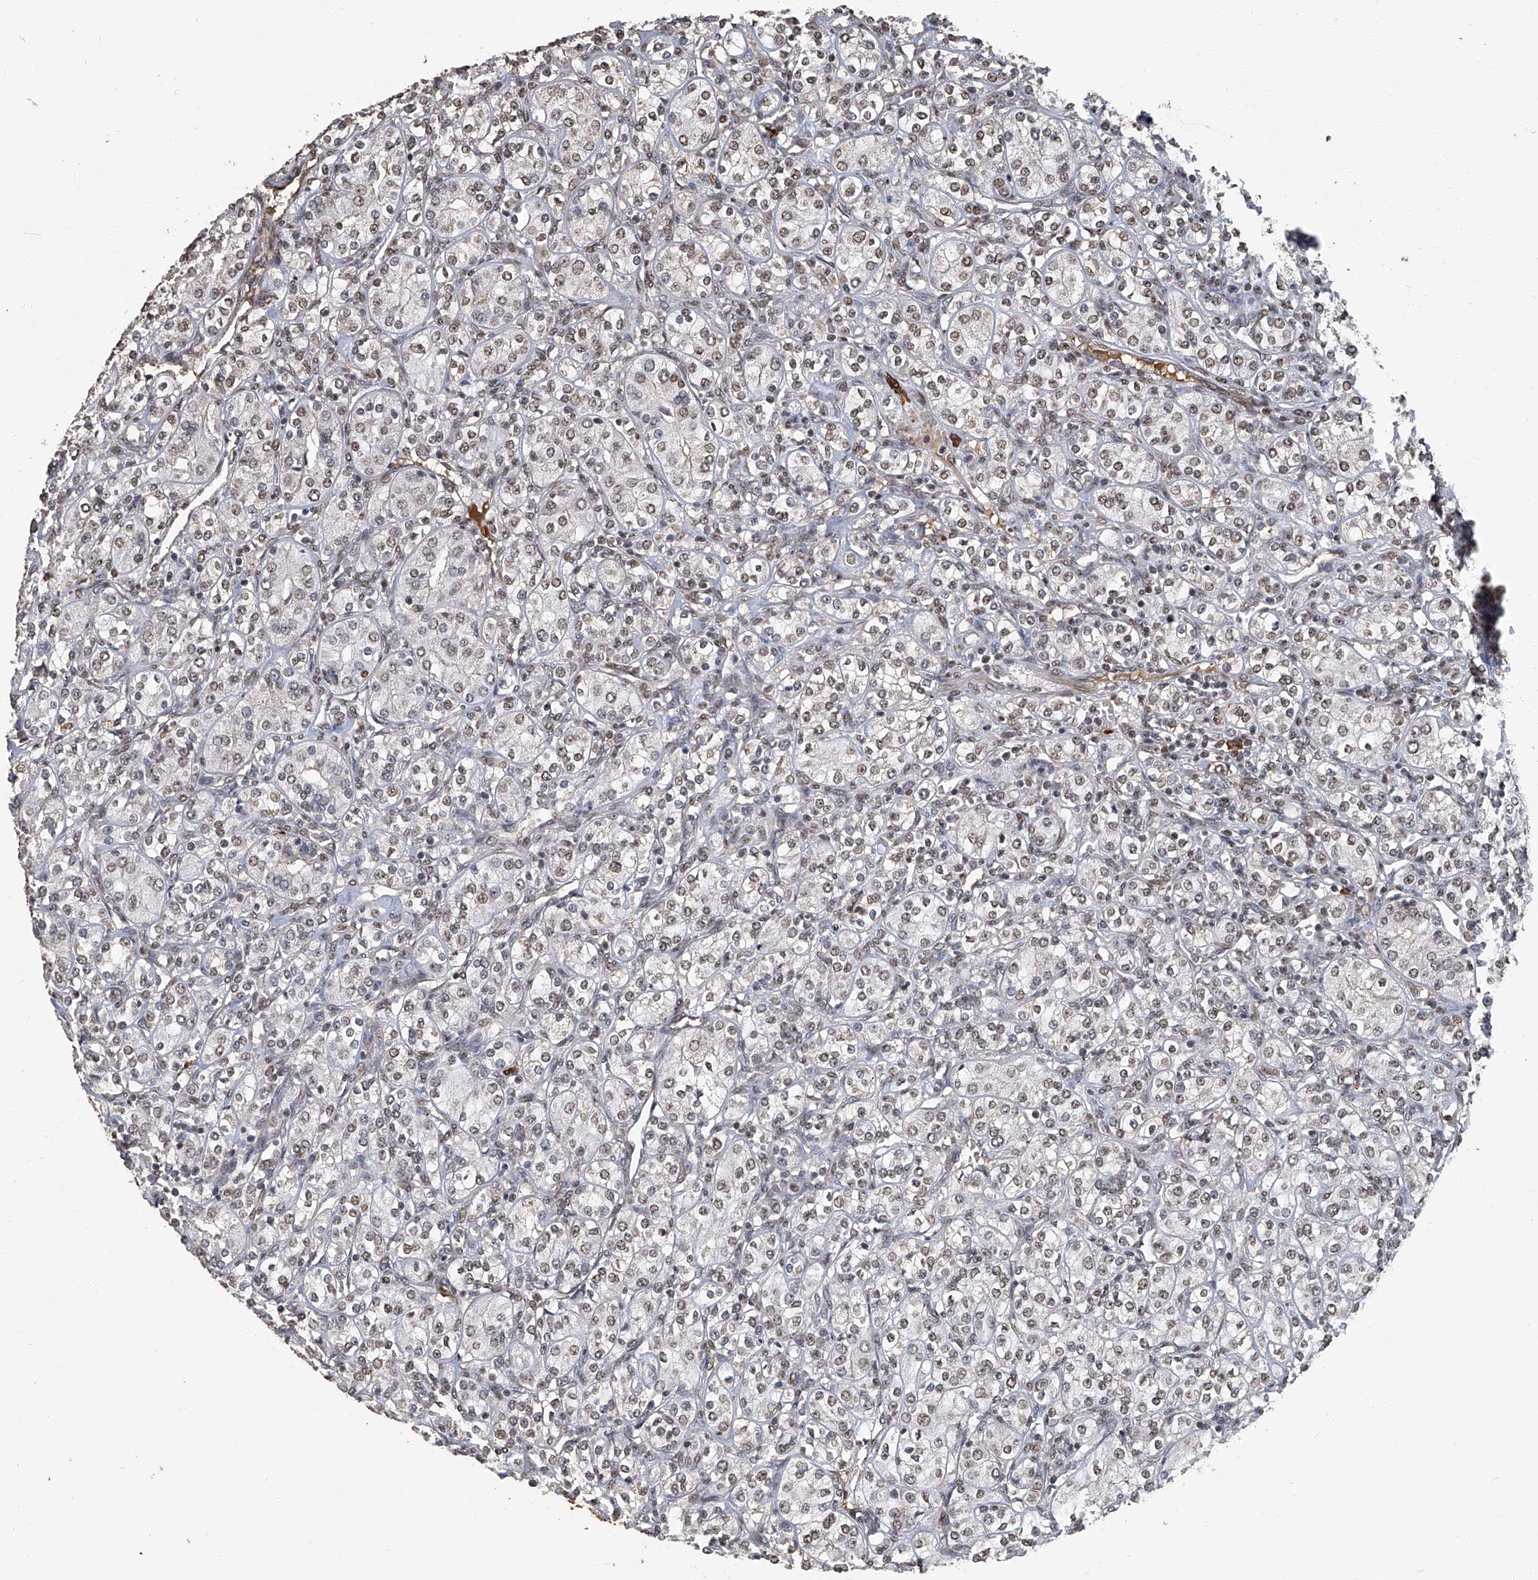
{"staining": {"intensity": "weak", "quantity": ">75%", "location": "nuclear"}, "tissue": "renal cancer", "cell_type": "Tumor cells", "image_type": "cancer", "snomed": [{"axis": "morphology", "description": "Adenocarcinoma, NOS"}, {"axis": "topography", "description": "Kidney"}], "caption": "A micrograph of human renal cancer stained for a protein exhibits weak nuclear brown staining in tumor cells. Immunohistochemistry (ihc) stains the protein in brown and the nuclei are stained blue.", "gene": "GPR132", "patient": {"sex": "male", "age": 77}}